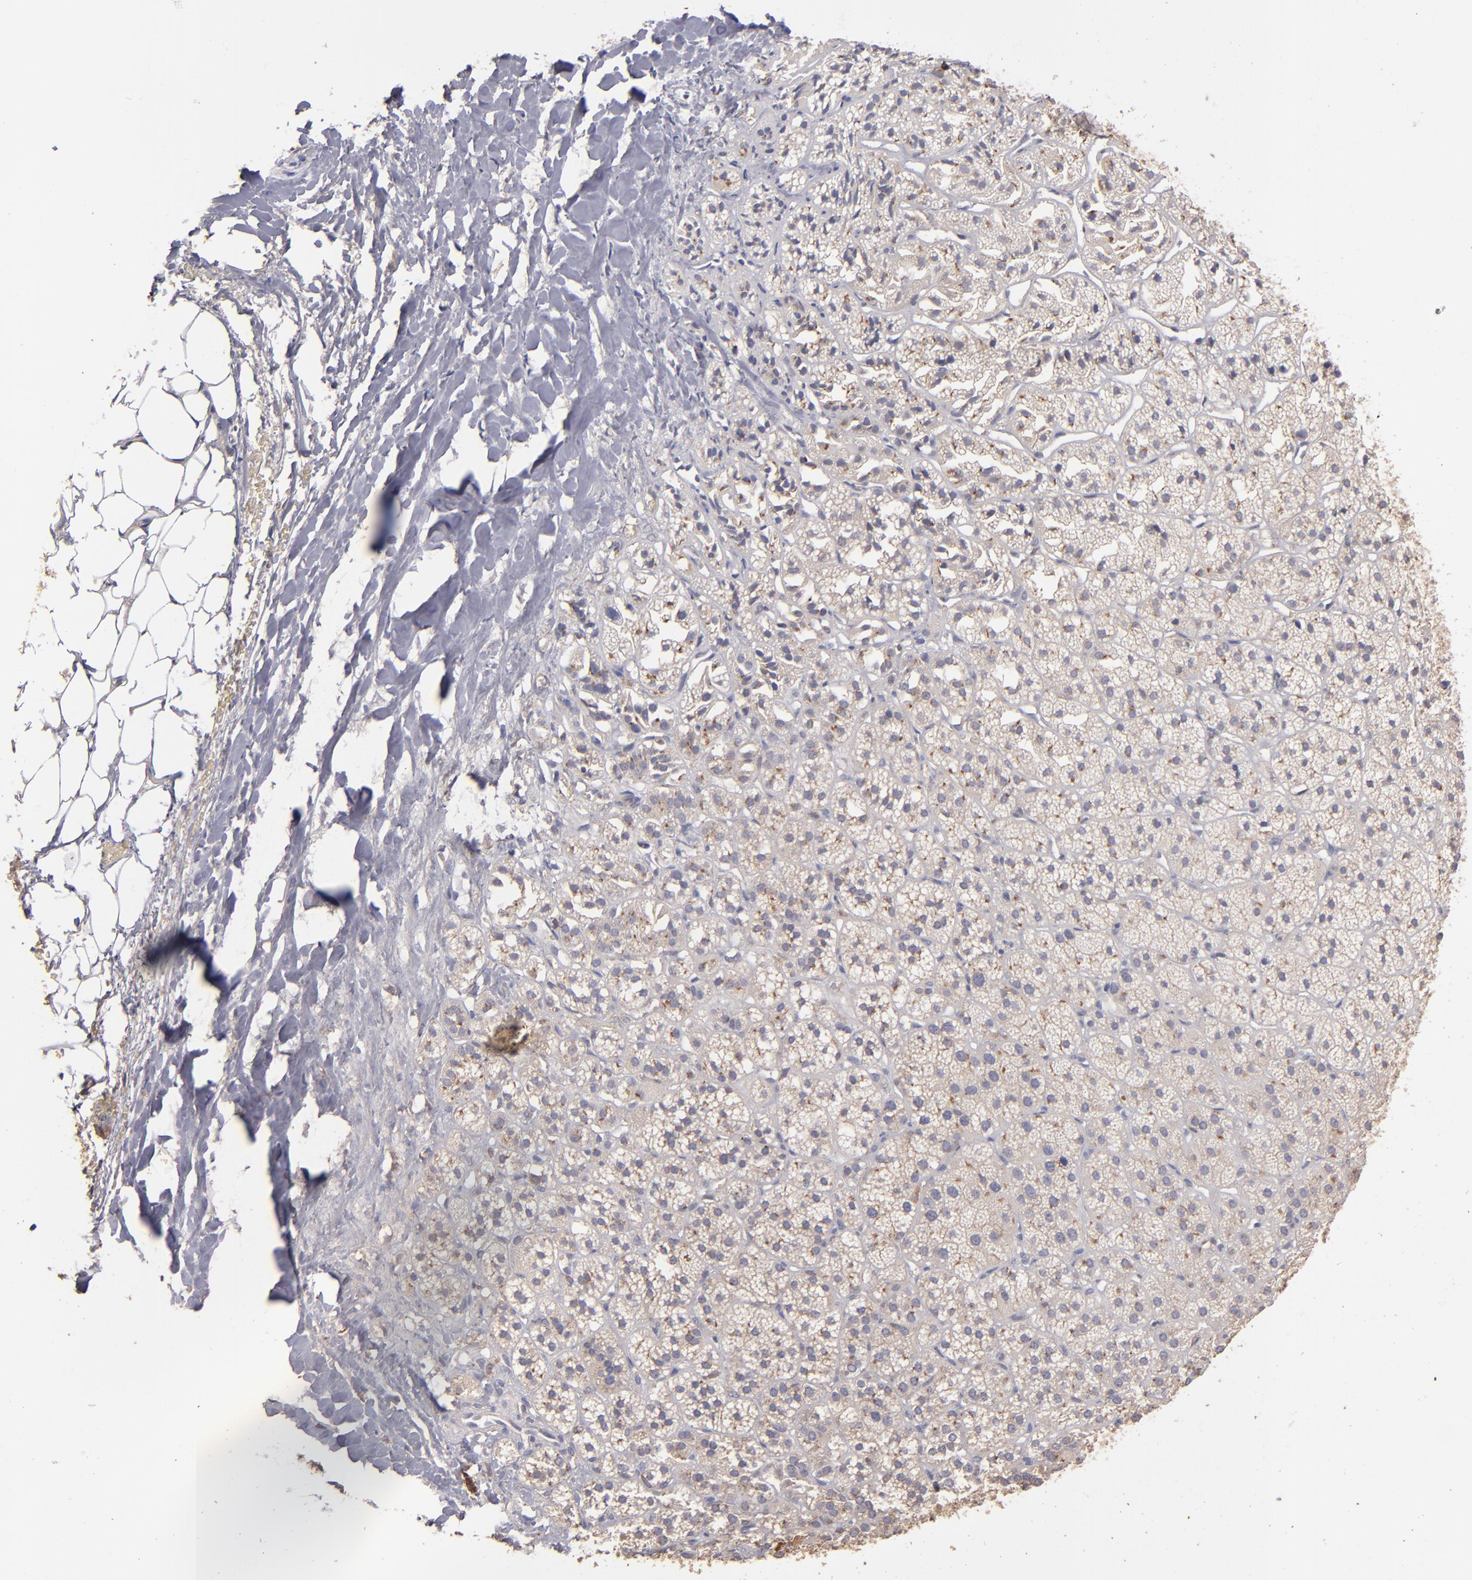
{"staining": {"intensity": "weak", "quantity": "<25%", "location": "cytoplasmic/membranous"}, "tissue": "adrenal gland", "cell_type": "Glandular cells", "image_type": "normal", "snomed": [{"axis": "morphology", "description": "Normal tissue, NOS"}, {"axis": "topography", "description": "Adrenal gland"}], "caption": "Histopathology image shows no protein positivity in glandular cells of benign adrenal gland. (DAB immunohistochemistry (IHC) visualized using brightfield microscopy, high magnification).", "gene": "NFKBIE", "patient": {"sex": "female", "age": 71}}